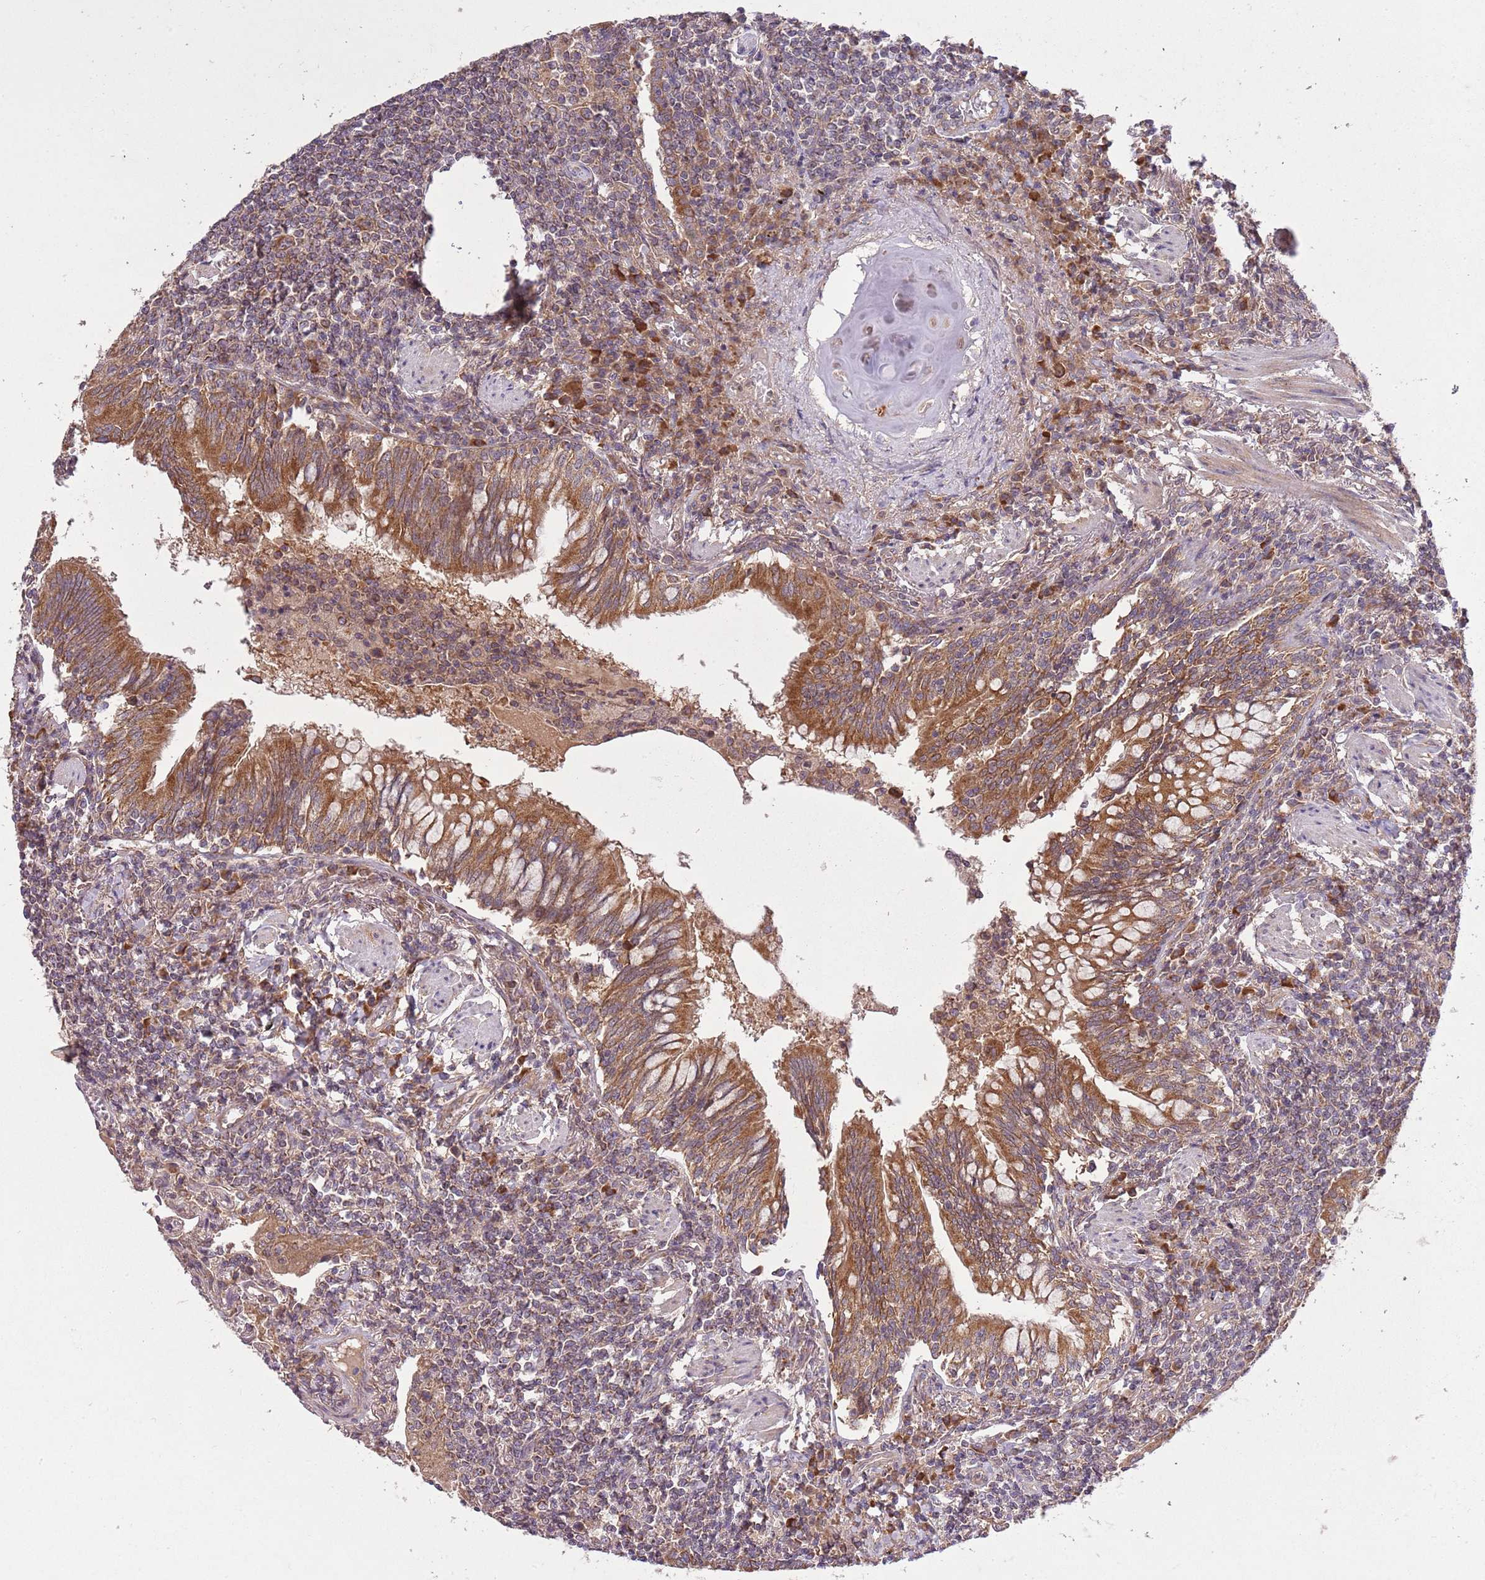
{"staining": {"intensity": "weak", "quantity": ">75%", "location": "cytoplasmic/membranous"}, "tissue": "lymphoma", "cell_type": "Tumor cells", "image_type": "cancer", "snomed": [{"axis": "morphology", "description": "Malignant lymphoma, non-Hodgkin's type, Low grade"}, {"axis": "topography", "description": "Lung"}], "caption": "A histopathology image of human low-grade malignant lymphoma, non-Hodgkin's type stained for a protein exhibits weak cytoplasmic/membranous brown staining in tumor cells.", "gene": "MFNG", "patient": {"sex": "female", "age": 71}}